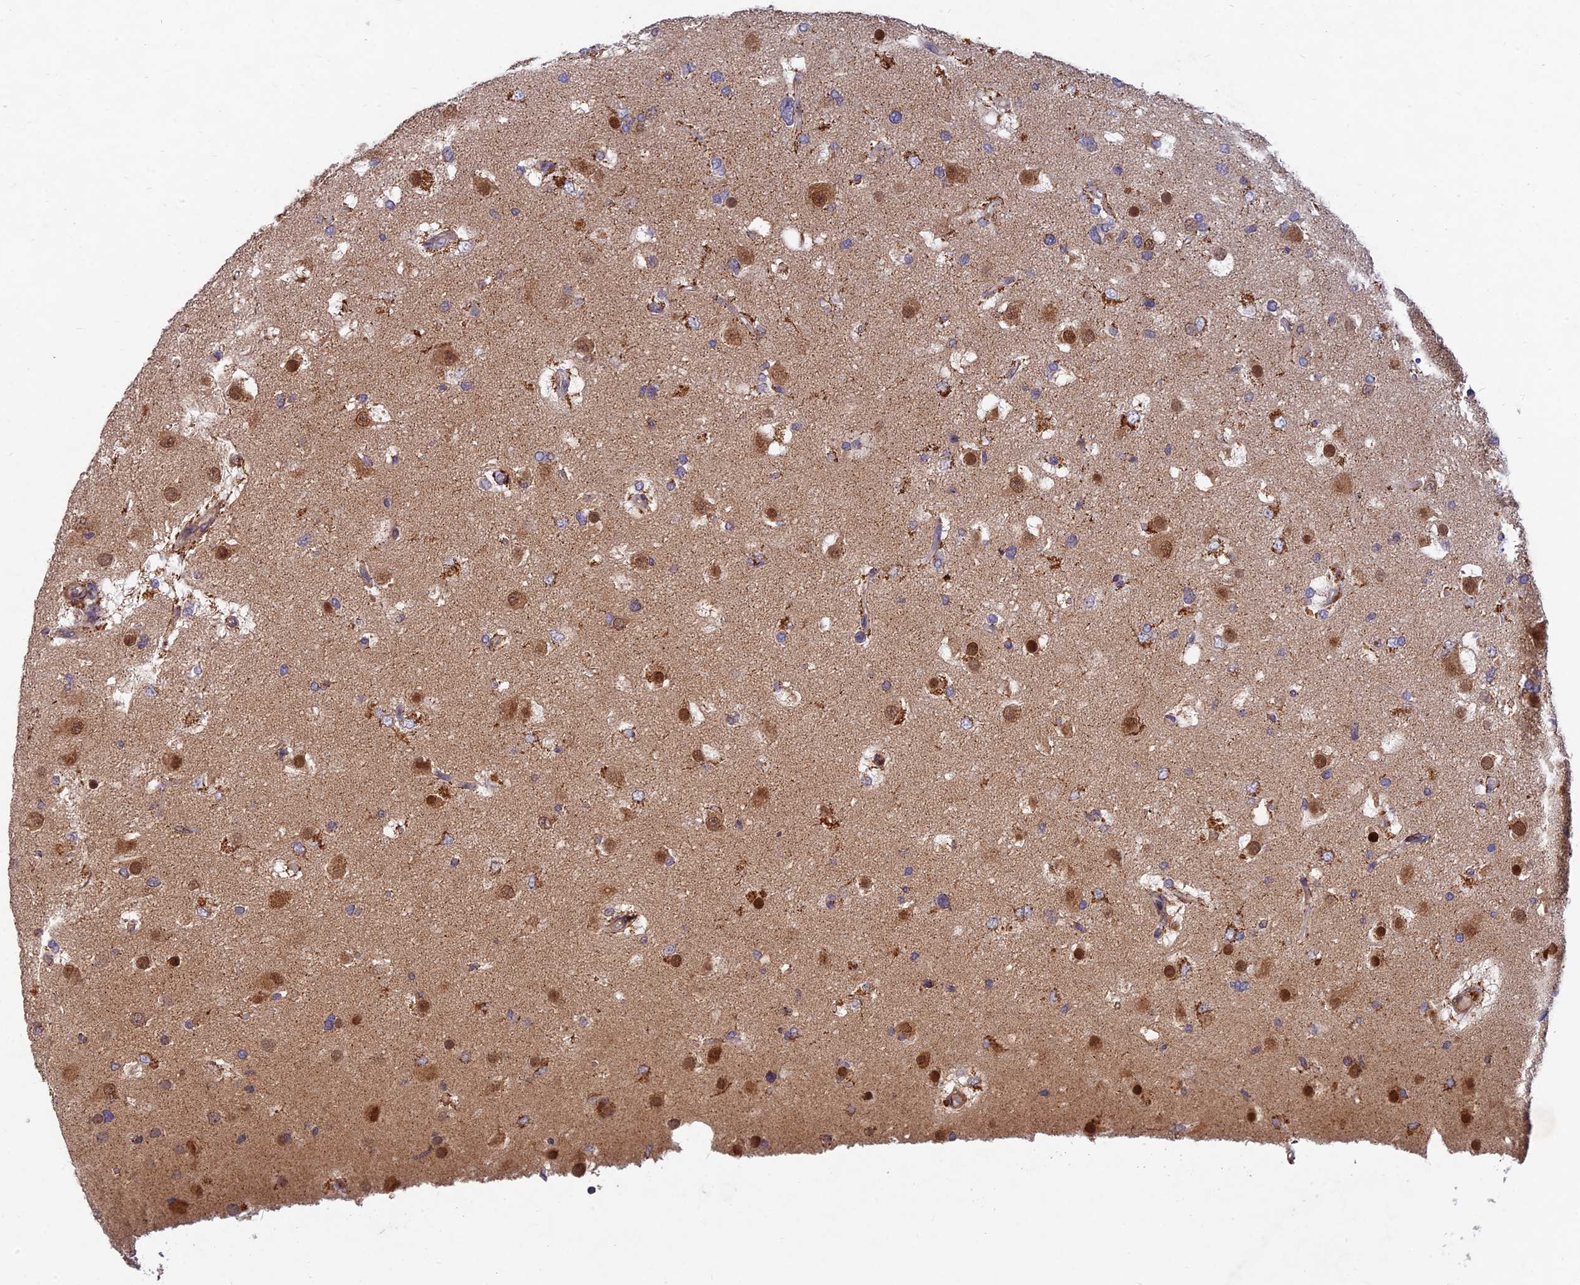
{"staining": {"intensity": "moderate", "quantity": "25%-75%", "location": "cytoplasmic/membranous,nuclear"}, "tissue": "glioma", "cell_type": "Tumor cells", "image_type": "cancer", "snomed": [{"axis": "morphology", "description": "Glioma, malignant, High grade"}, {"axis": "topography", "description": "Brain"}], "caption": "Immunohistochemical staining of human high-grade glioma (malignant) displays medium levels of moderate cytoplasmic/membranous and nuclear protein staining in approximately 25%-75% of tumor cells. (DAB IHC, brown staining for protein, blue staining for nuclei).", "gene": "RELCH", "patient": {"sex": "male", "age": 53}}